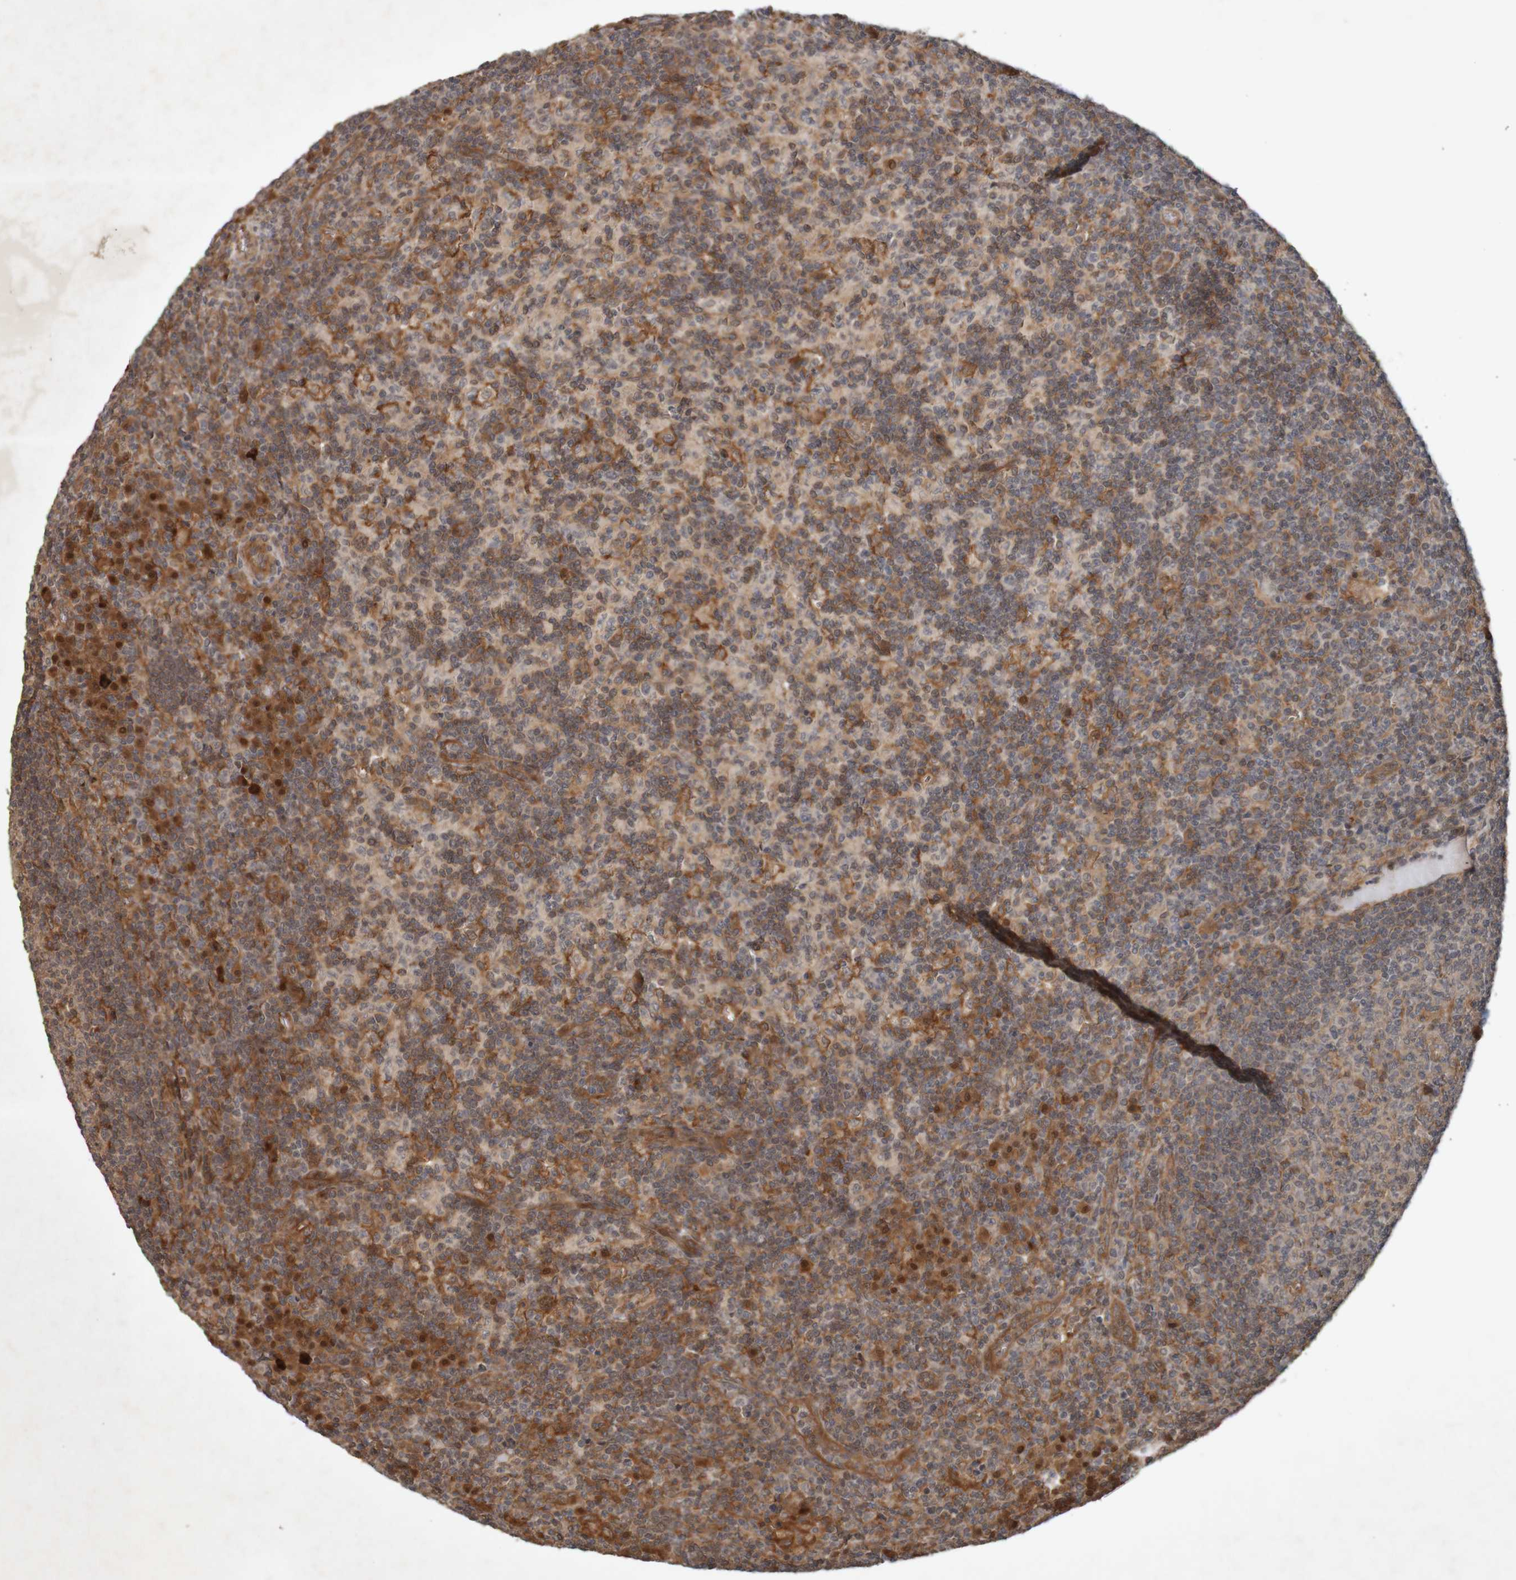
{"staining": {"intensity": "moderate", "quantity": ">75%", "location": "cytoplasmic/membranous"}, "tissue": "lymph node", "cell_type": "Germinal center cells", "image_type": "normal", "snomed": [{"axis": "morphology", "description": "Normal tissue, NOS"}, {"axis": "morphology", "description": "Inflammation, NOS"}, {"axis": "topography", "description": "Lymph node"}], "caption": "Immunohistochemistry histopathology image of normal lymph node: human lymph node stained using immunohistochemistry (IHC) reveals medium levels of moderate protein expression localized specifically in the cytoplasmic/membranous of germinal center cells, appearing as a cytoplasmic/membranous brown color.", "gene": "ARHGEF11", "patient": {"sex": "male", "age": 55}}